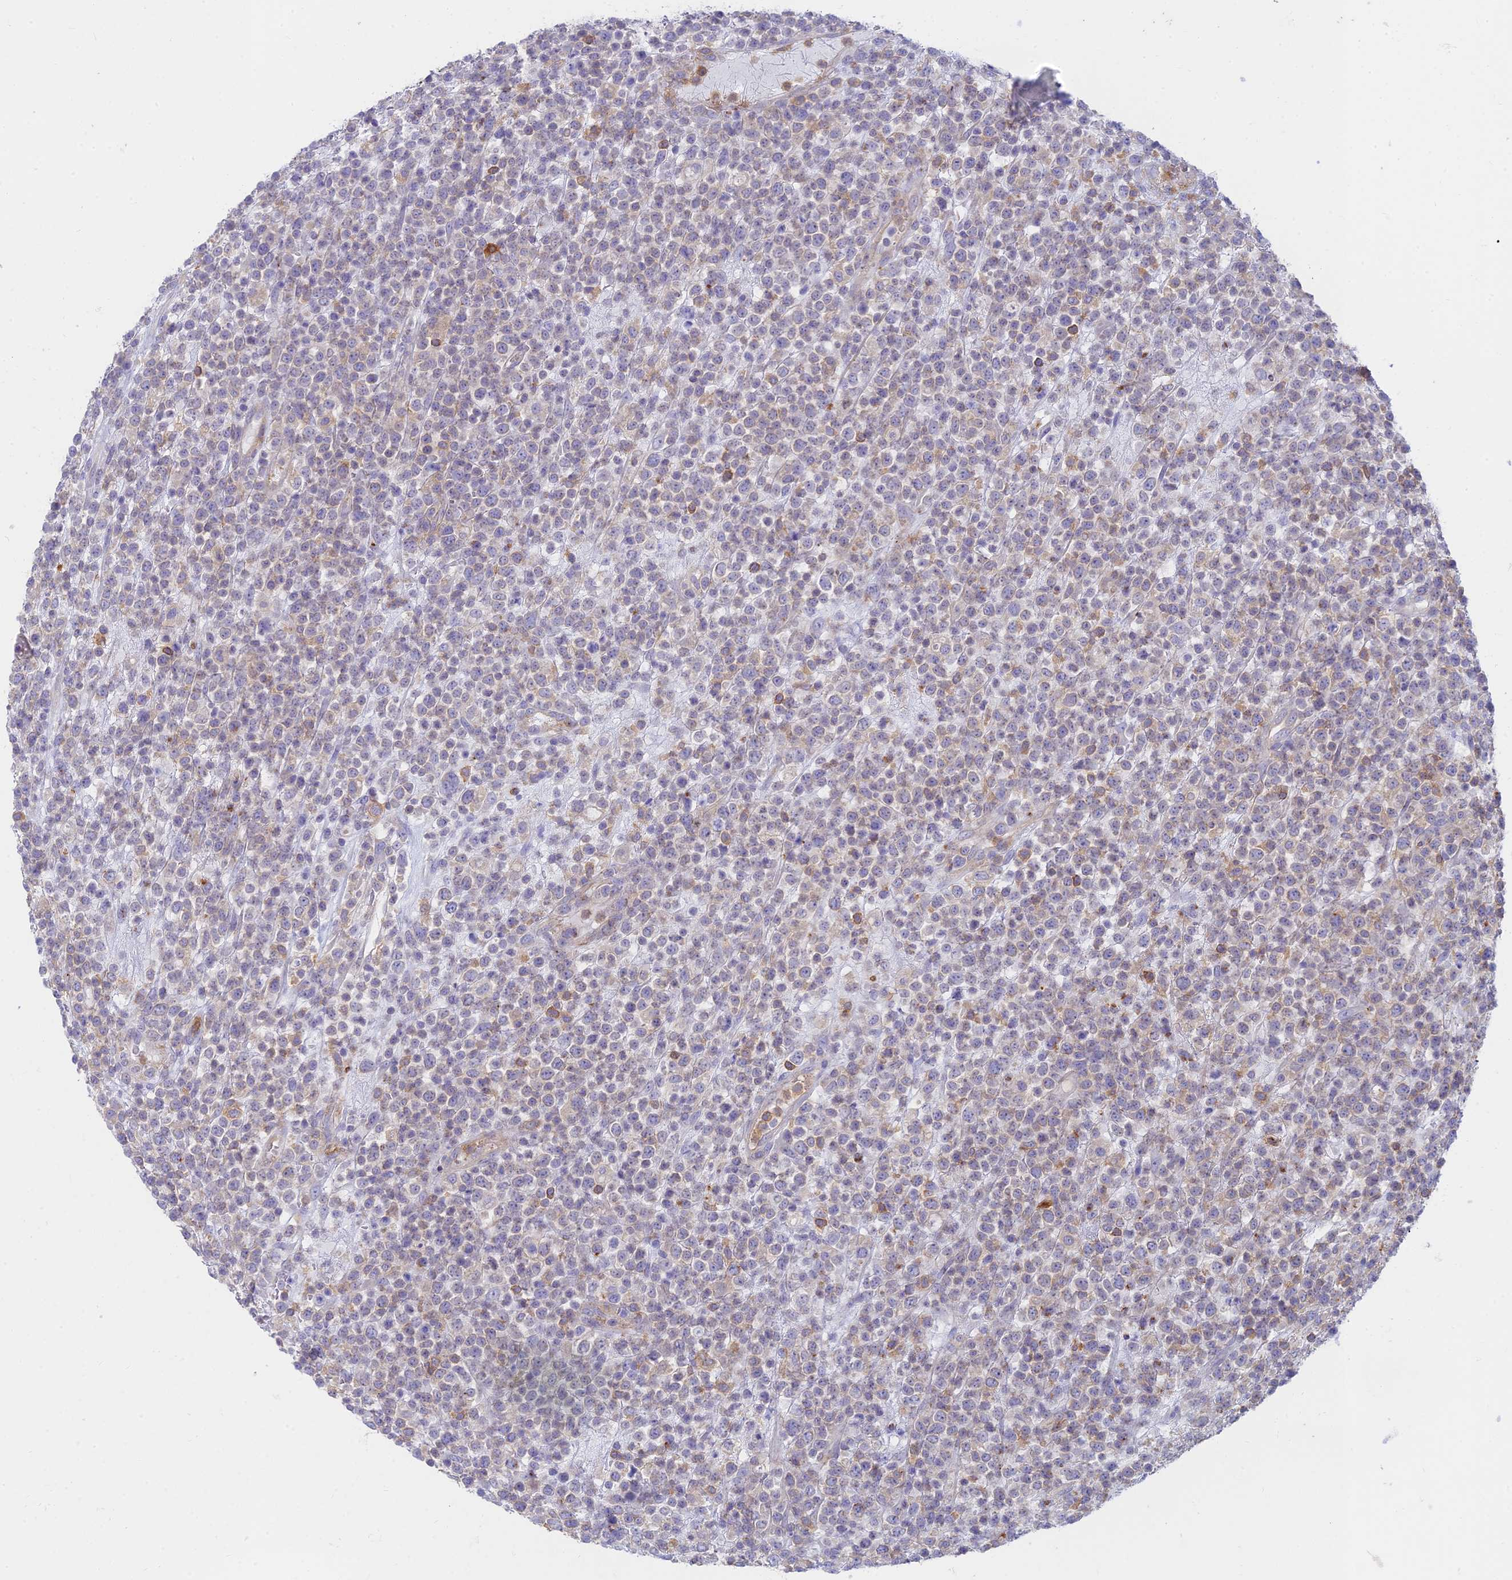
{"staining": {"intensity": "weak", "quantity": "<25%", "location": "cytoplasmic/membranous"}, "tissue": "lymphoma", "cell_type": "Tumor cells", "image_type": "cancer", "snomed": [{"axis": "morphology", "description": "Malignant lymphoma, non-Hodgkin's type, High grade"}, {"axis": "topography", "description": "Colon"}], "caption": "Immunohistochemistry (IHC) micrograph of human lymphoma stained for a protein (brown), which reveals no staining in tumor cells.", "gene": "STRN4", "patient": {"sex": "female", "age": 53}}